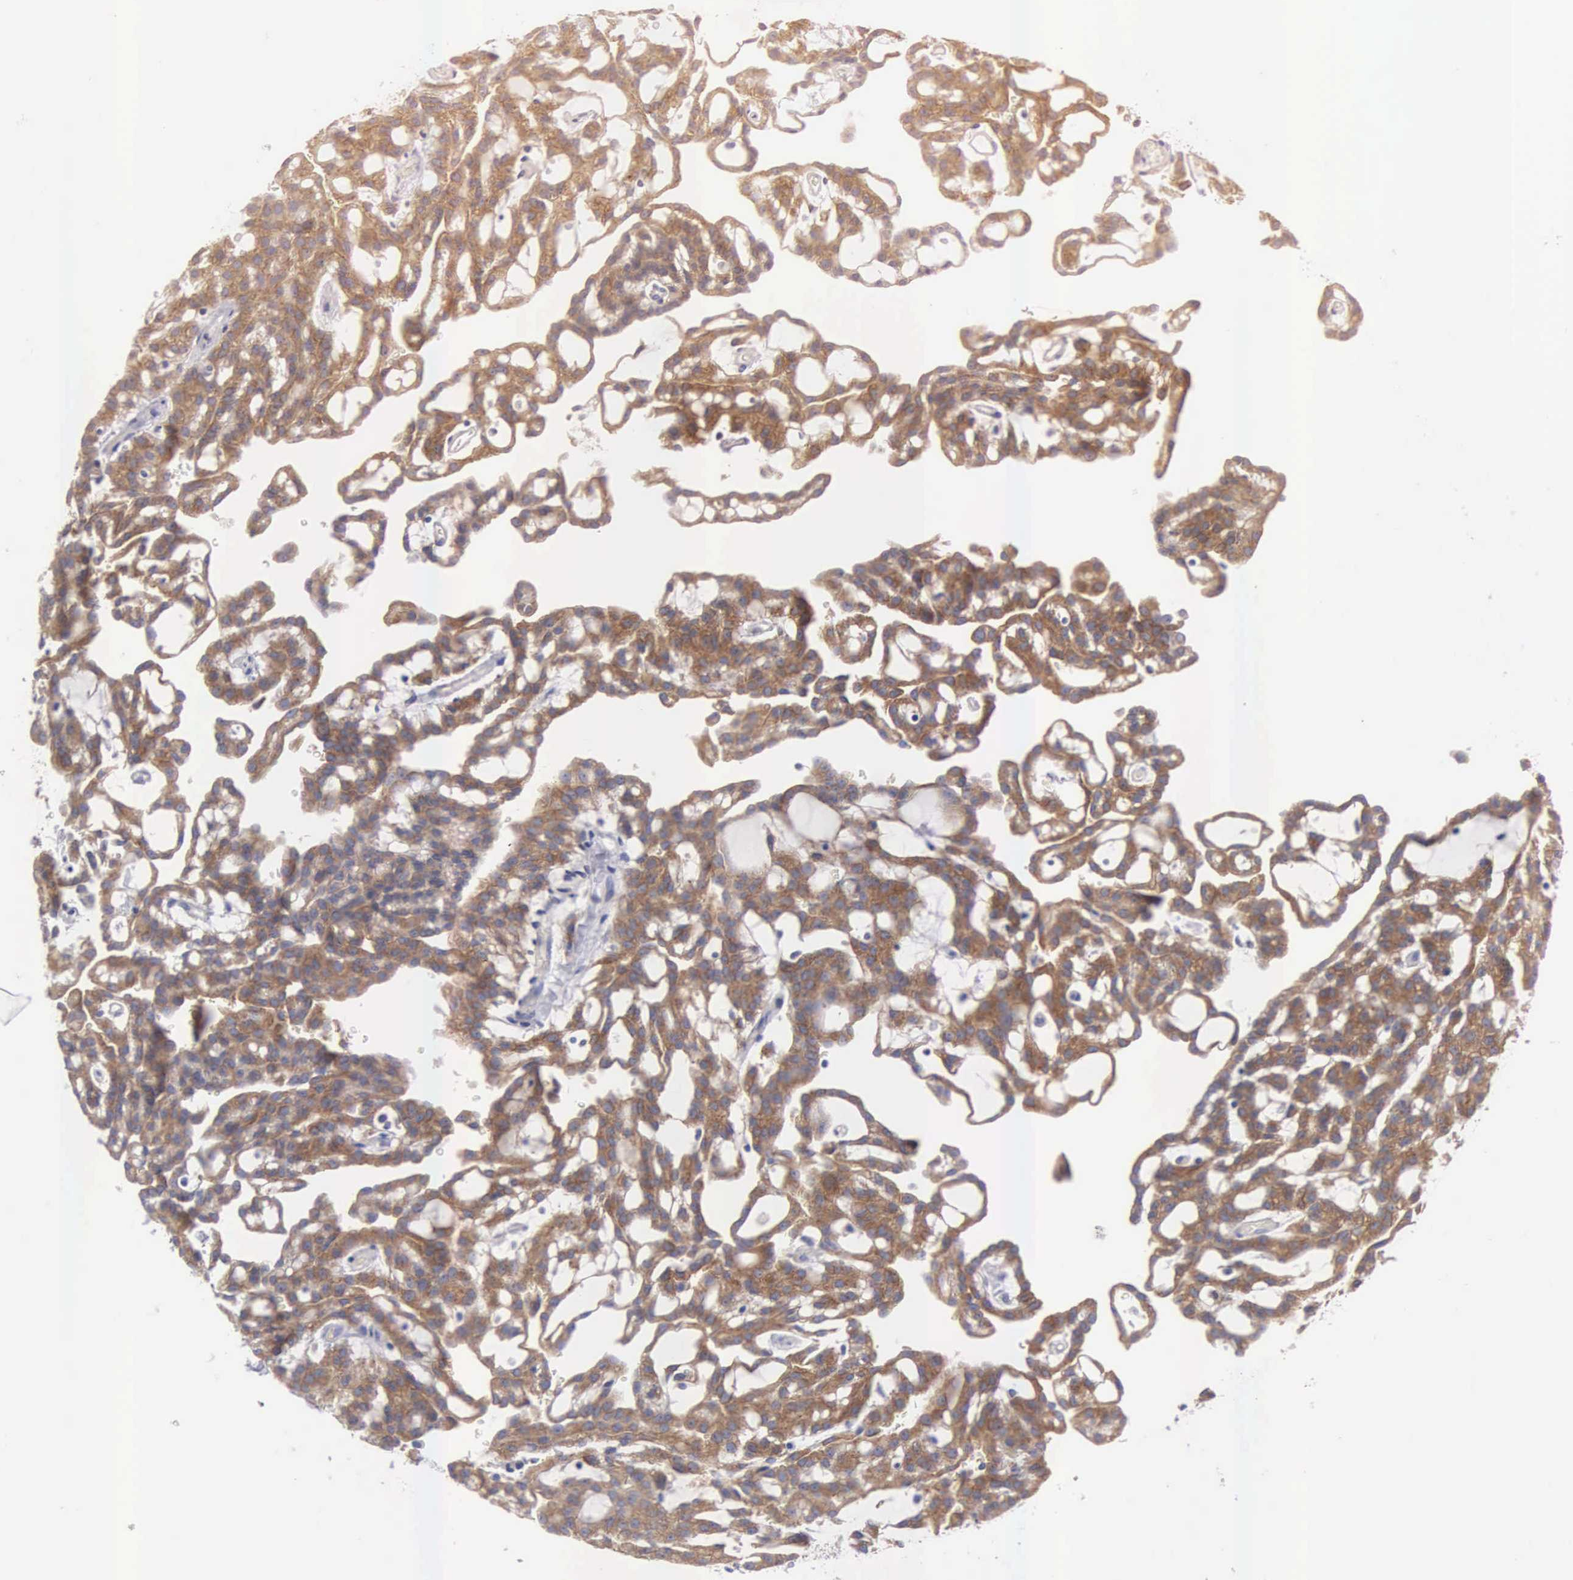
{"staining": {"intensity": "strong", "quantity": ">75%", "location": "cytoplasmic/membranous"}, "tissue": "renal cancer", "cell_type": "Tumor cells", "image_type": "cancer", "snomed": [{"axis": "morphology", "description": "Adenocarcinoma, NOS"}, {"axis": "topography", "description": "Kidney"}], "caption": "About >75% of tumor cells in human renal cancer (adenocarcinoma) show strong cytoplasmic/membranous protein expression as visualized by brown immunohistochemical staining.", "gene": "CEP170B", "patient": {"sex": "male", "age": 63}}